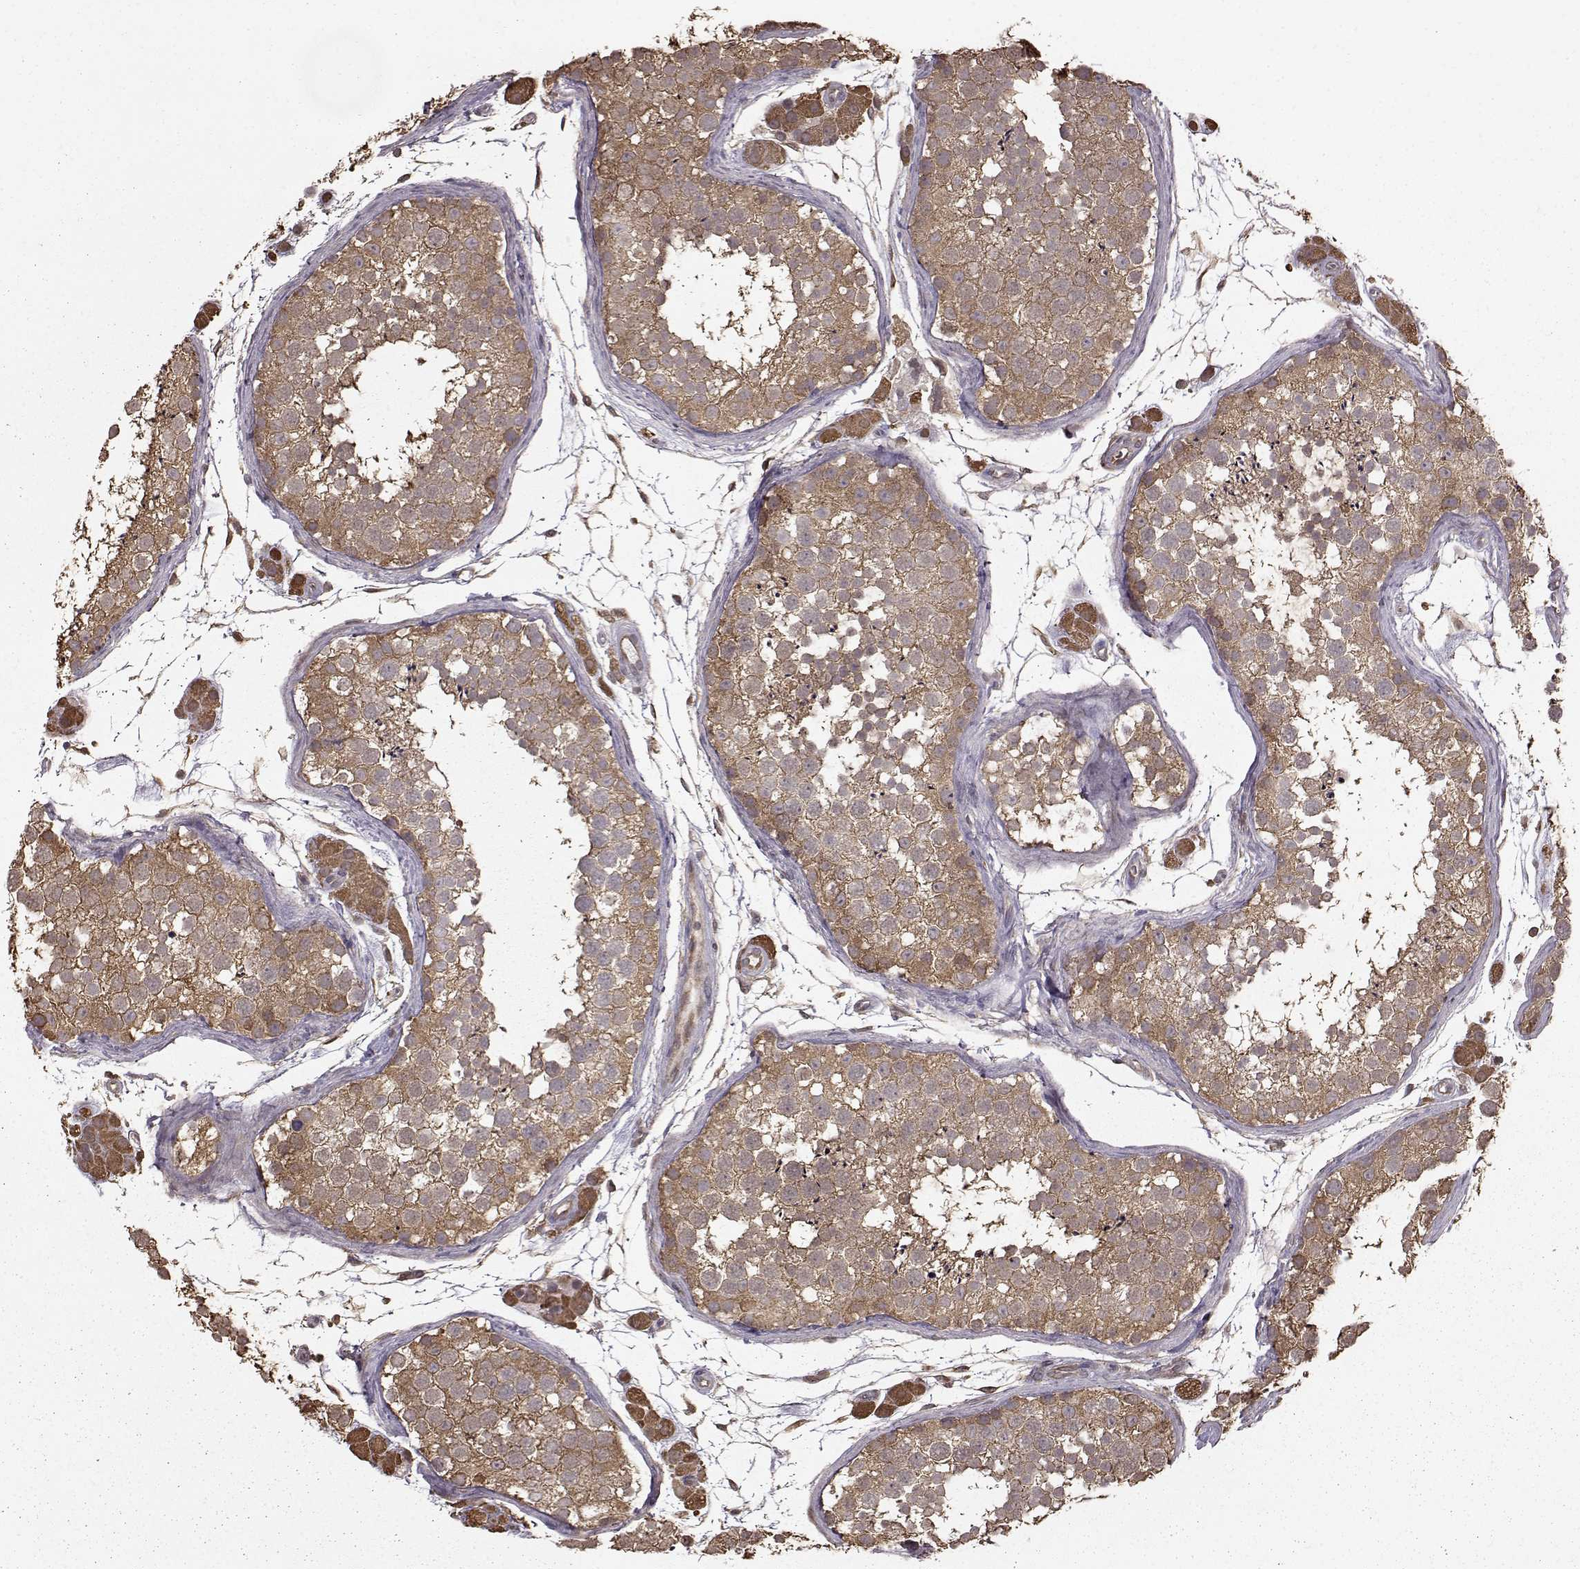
{"staining": {"intensity": "moderate", "quantity": ">75%", "location": "cytoplasmic/membranous"}, "tissue": "testis", "cell_type": "Cells in seminiferous ducts", "image_type": "normal", "snomed": [{"axis": "morphology", "description": "Normal tissue, NOS"}, {"axis": "topography", "description": "Testis"}], "caption": "Moderate cytoplasmic/membranous positivity is seen in approximately >75% of cells in seminiferous ducts in unremarkable testis. Ihc stains the protein of interest in brown and the nuclei are stained blue.", "gene": "NME1", "patient": {"sex": "male", "age": 41}}